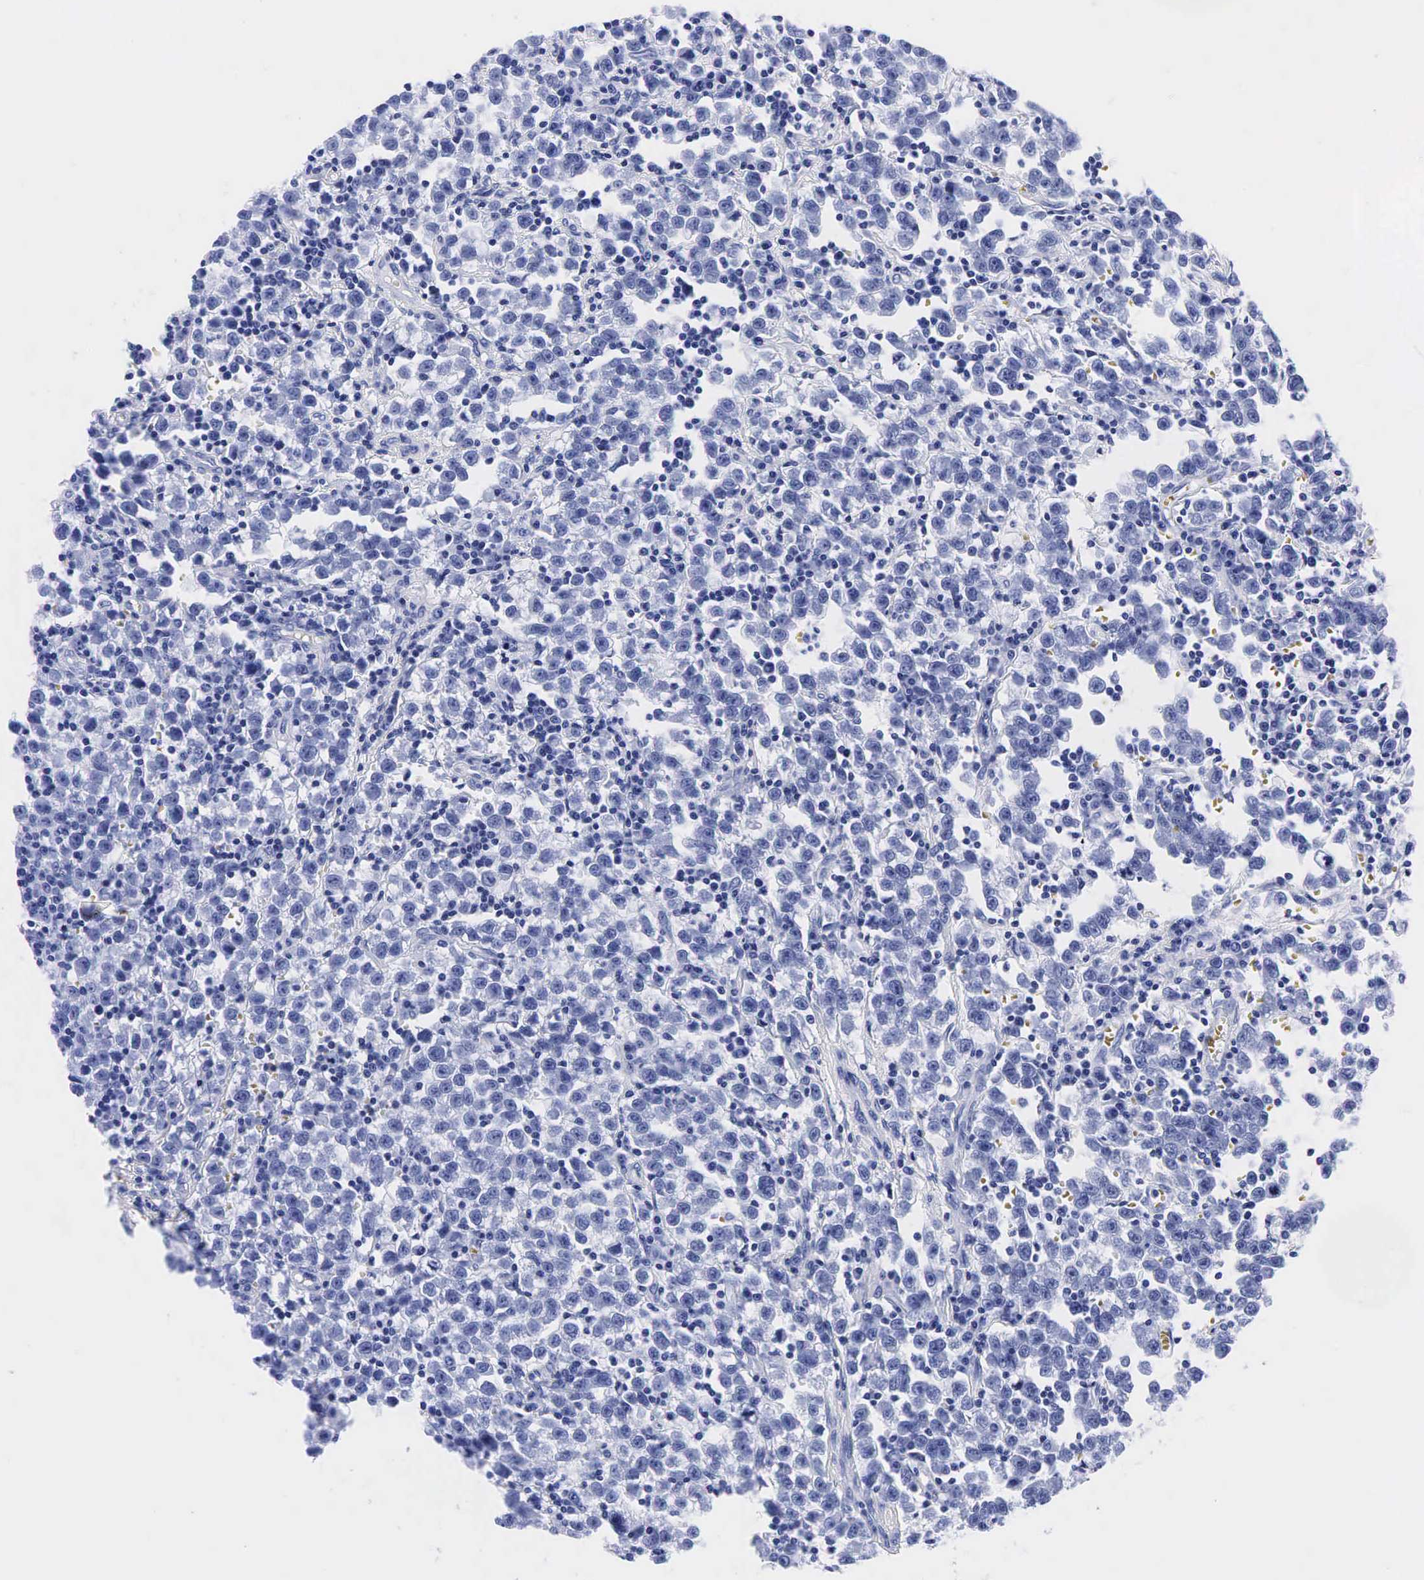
{"staining": {"intensity": "negative", "quantity": "none", "location": "none"}, "tissue": "testis cancer", "cell_type": "Tumor cells", "image_type": "cancer", "snomed": [{"axis": "morphology", "description": "Seminoma, NOS"}, {"axis": "topography", "description": "Testis"}], "caption": "Immunohistochemistry image of neoplastic tissue: testis cancer stained with DAB (3,3'-diaminobenzidine) exhibits no significant protein staining in tumor cells.", "gene": "KLK3", "patient": {"sex": "male", "age": 35}}